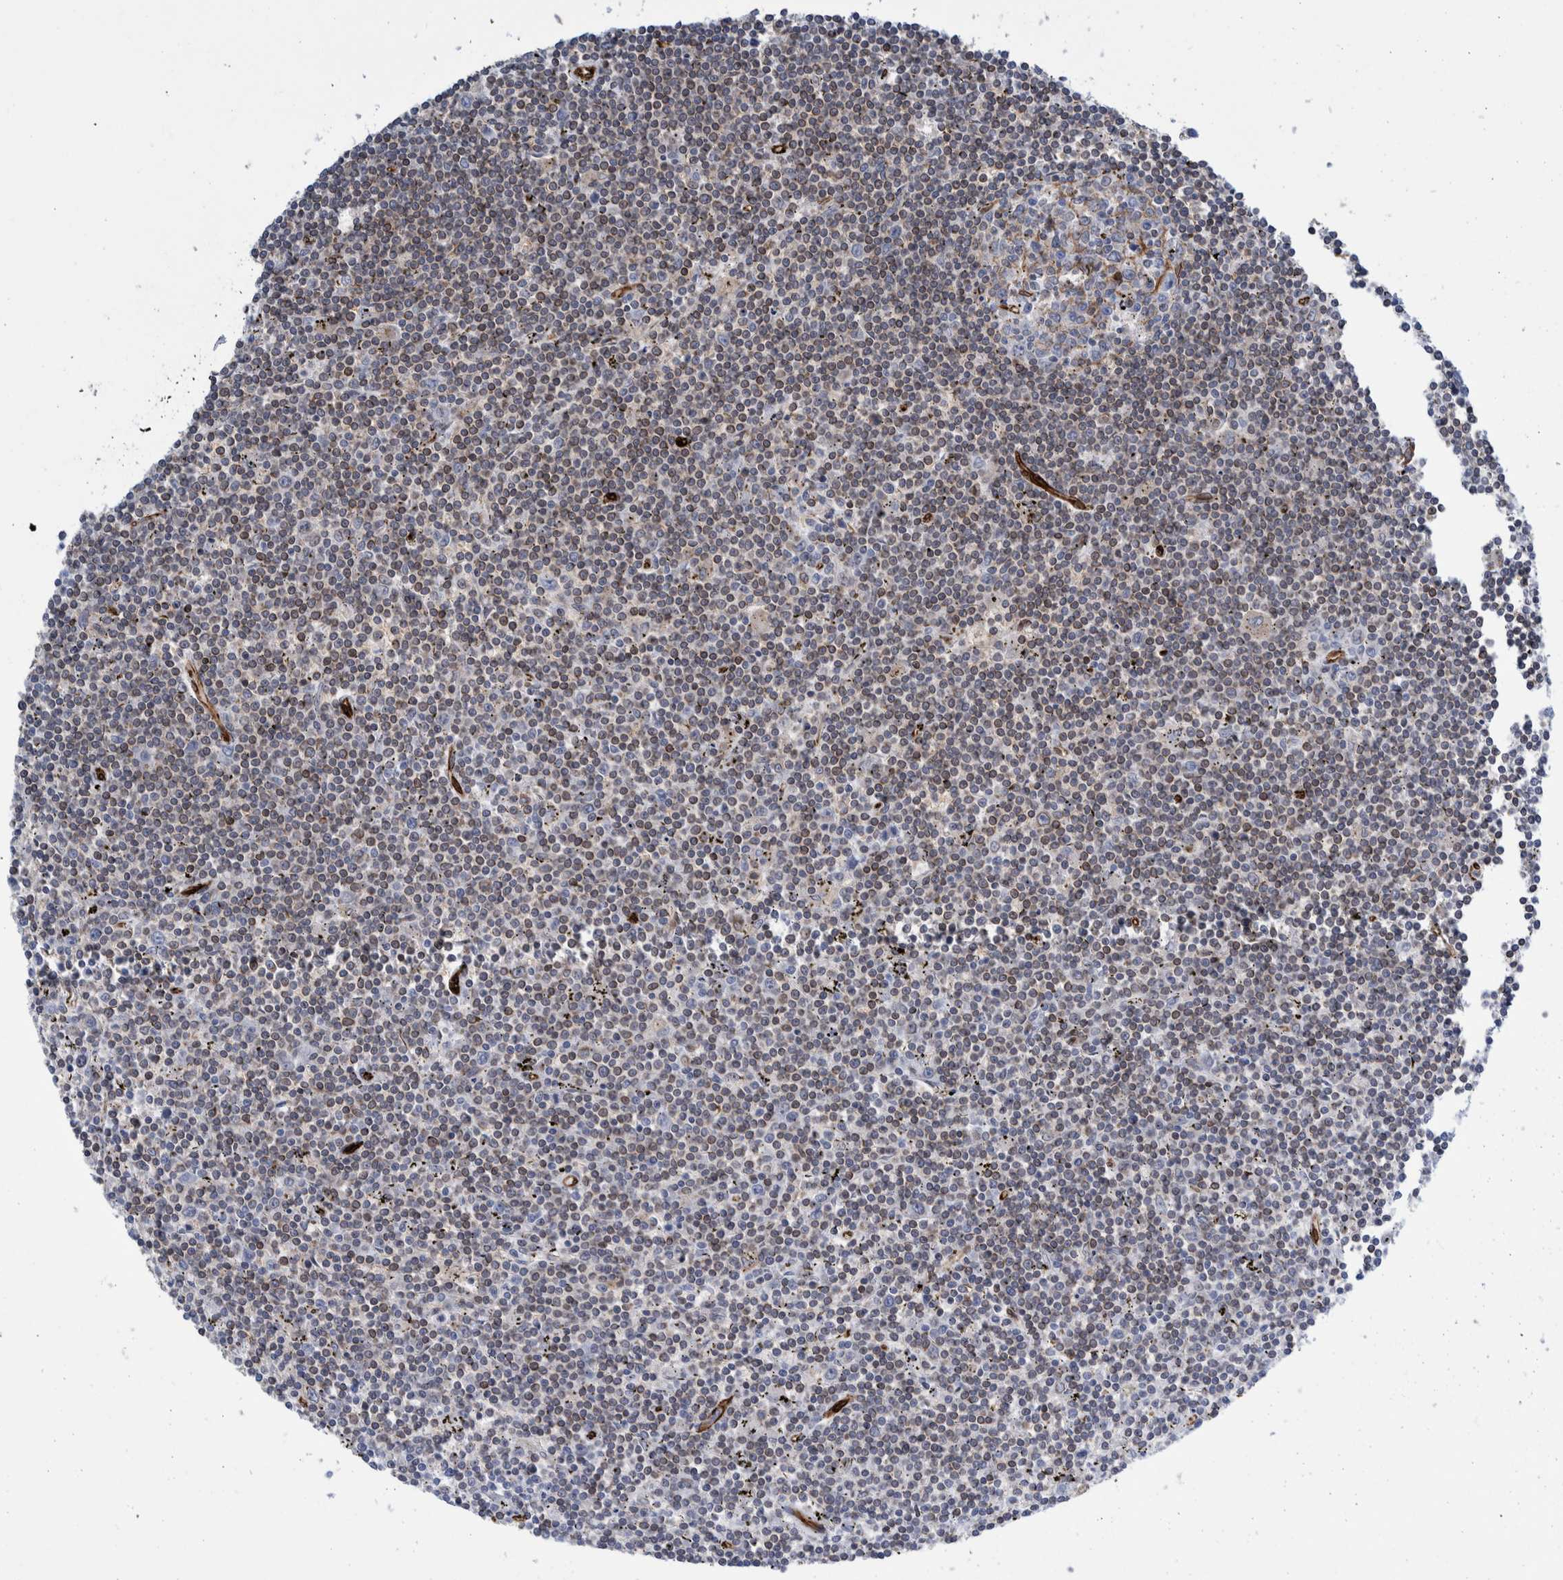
{"staining": {"intensity": "negative", "quantity": "none", "location": "none"}, "tissue": "lymphoma", "cell_type": "Tumor cells", "image_type": "cancer", "snomed": [{"axis": "morphology", "description": "Malignant lymphoma, non-Hodgkin's type, Low grade"}, {"axis": "topography", "description": "Spleen"}], "caption": "Image shows no protein positivity in tumor cells of lymphoma tissue.", "gene": "THEM6", "patient": {"sex": "male", "age": 76}}